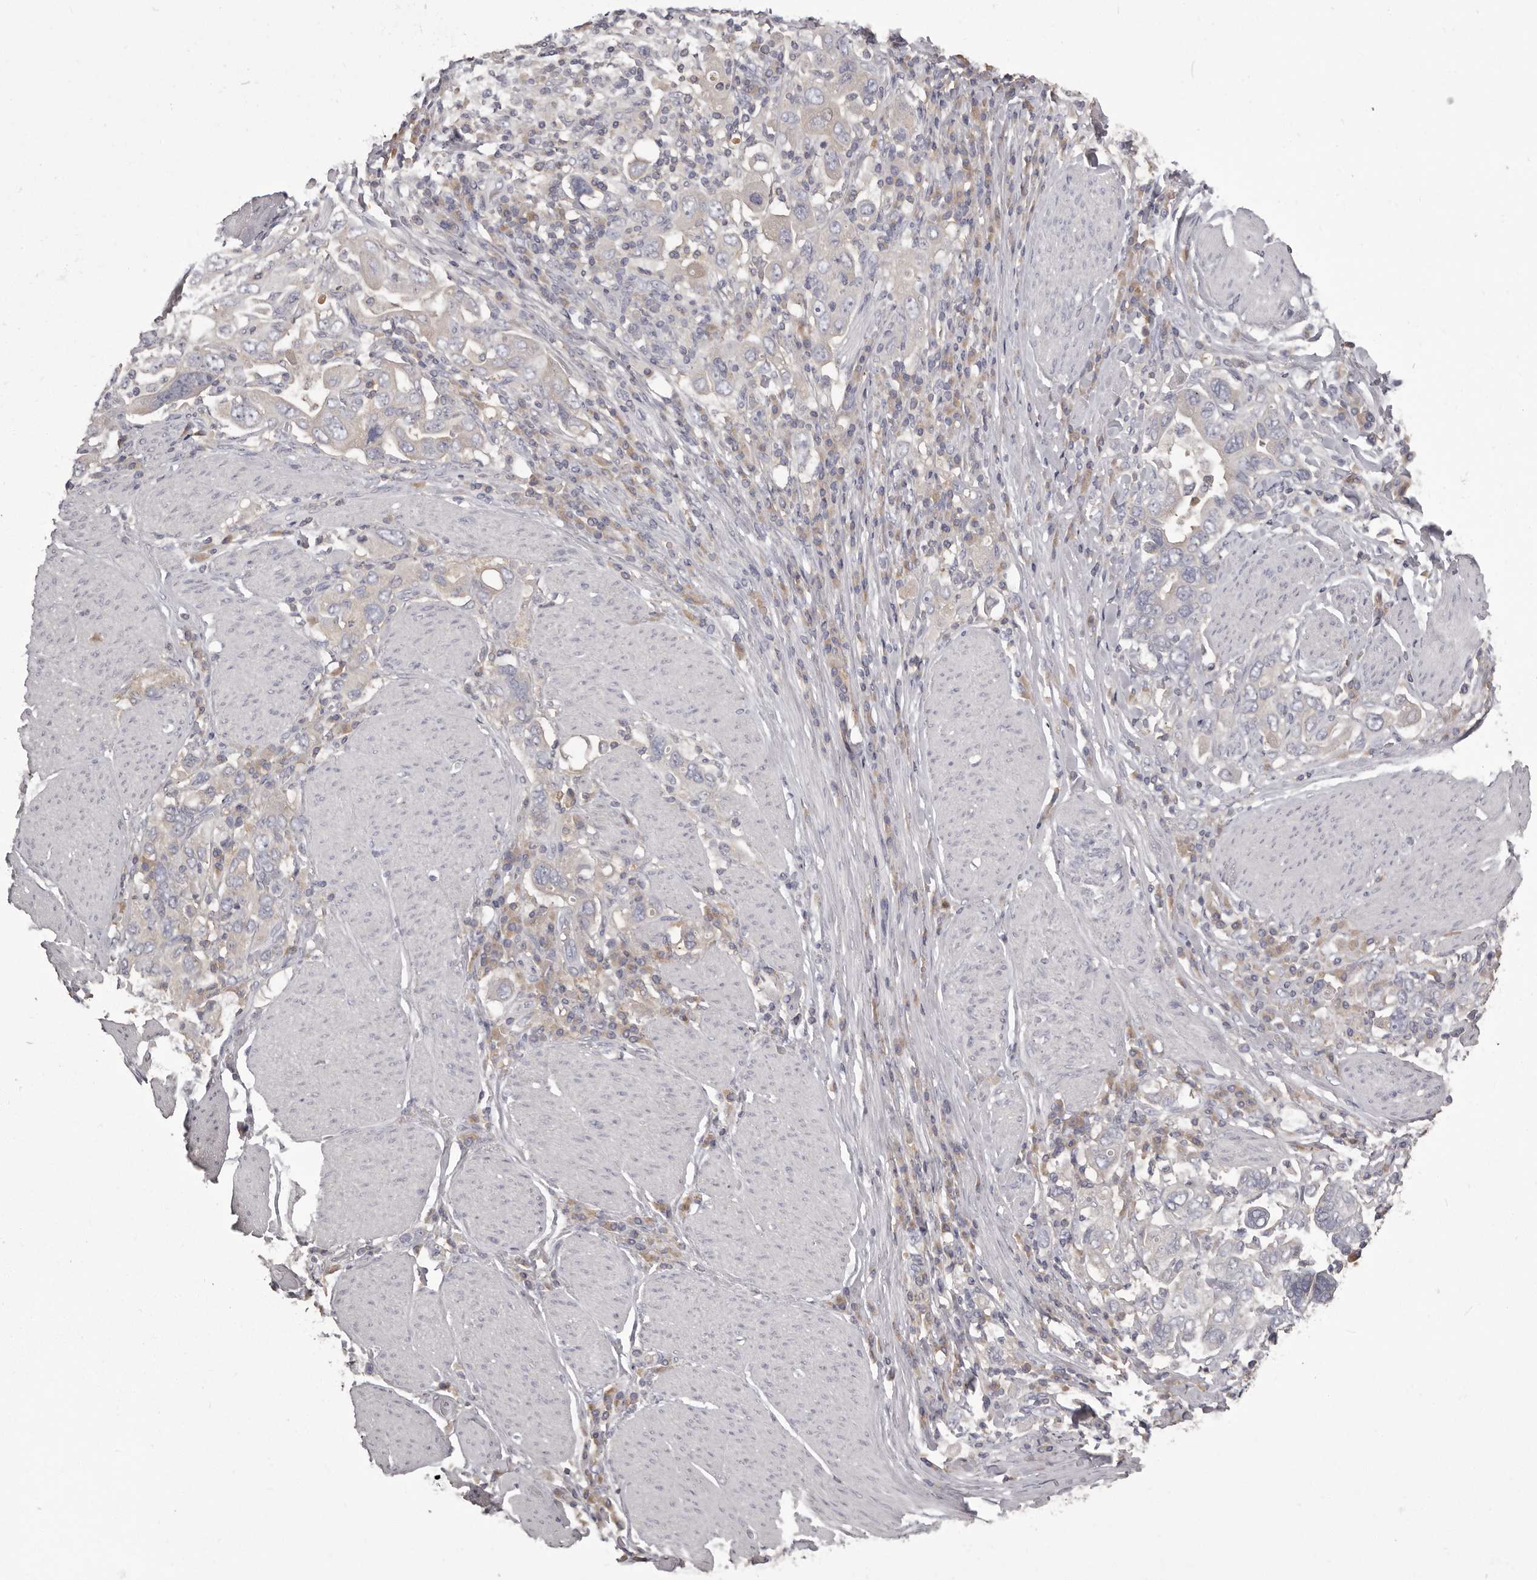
{"staining": {"intensity": "negative", "quantity": "none", "location": "none"}, "tissue": "stomach cancer", "cell_type": "Tumor cells", "image_type": "cancer", "snomed": [{"axis": "morphology", "description": "Adenocarcinoma, NOS"}, {"axis": "topography", "description": "Stomach, upper"}], "caption": "A micrograph of human stomach cancer (adenocarcinoma) is negative for staining in tumor cells. (Immunohistochemistry, brightfield microscopy, high magnification).", "gene": "APEH", "patient": {"sex": "male", "age": 62}}